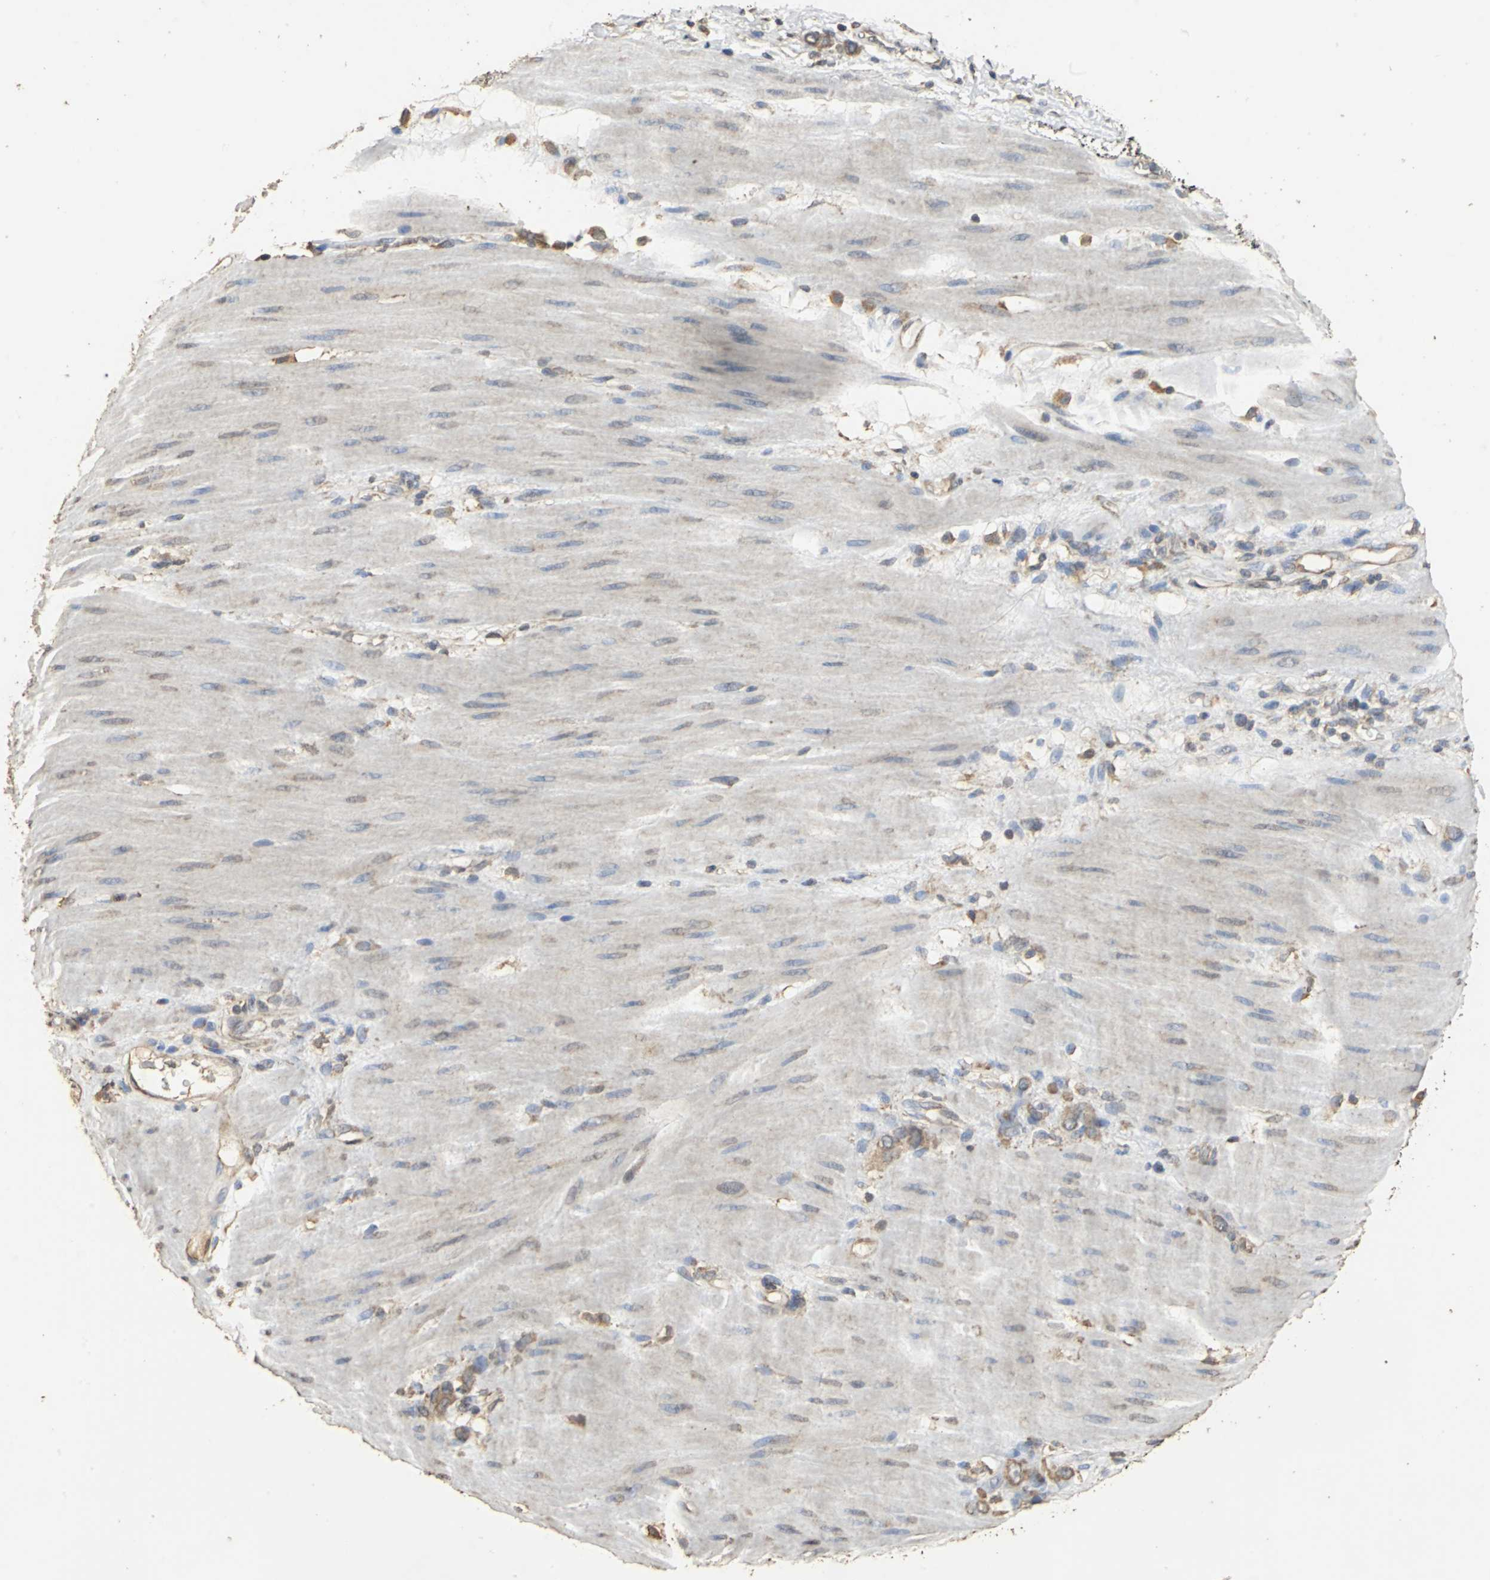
{"staining": {"intensity": "weak", "quantity": "25%-75%", "location": "cytoplasmic/membranous"}, "tissue": "stomach cancer", "cell_type": "Tumor cells", "image_type": "cancer", "snomed": [{"axis": "morphology", "description": "Adenocarcinoma, NOS"}, {"axis": "topography", "description": "Stomach"}], "caption": "High-magnification brightfield microscopy of adenocarcinoma (stomach) stained with DAB (3,3'-diaminobenzidine) (brown) and counterstained with hematoxylin (blue). tumor cells exhibit weak cytoplasmic/membranous staining is present in about25%-75% of cells.", "gene": "ACSL4", "patient": {"sex": "male", "age": 82}}